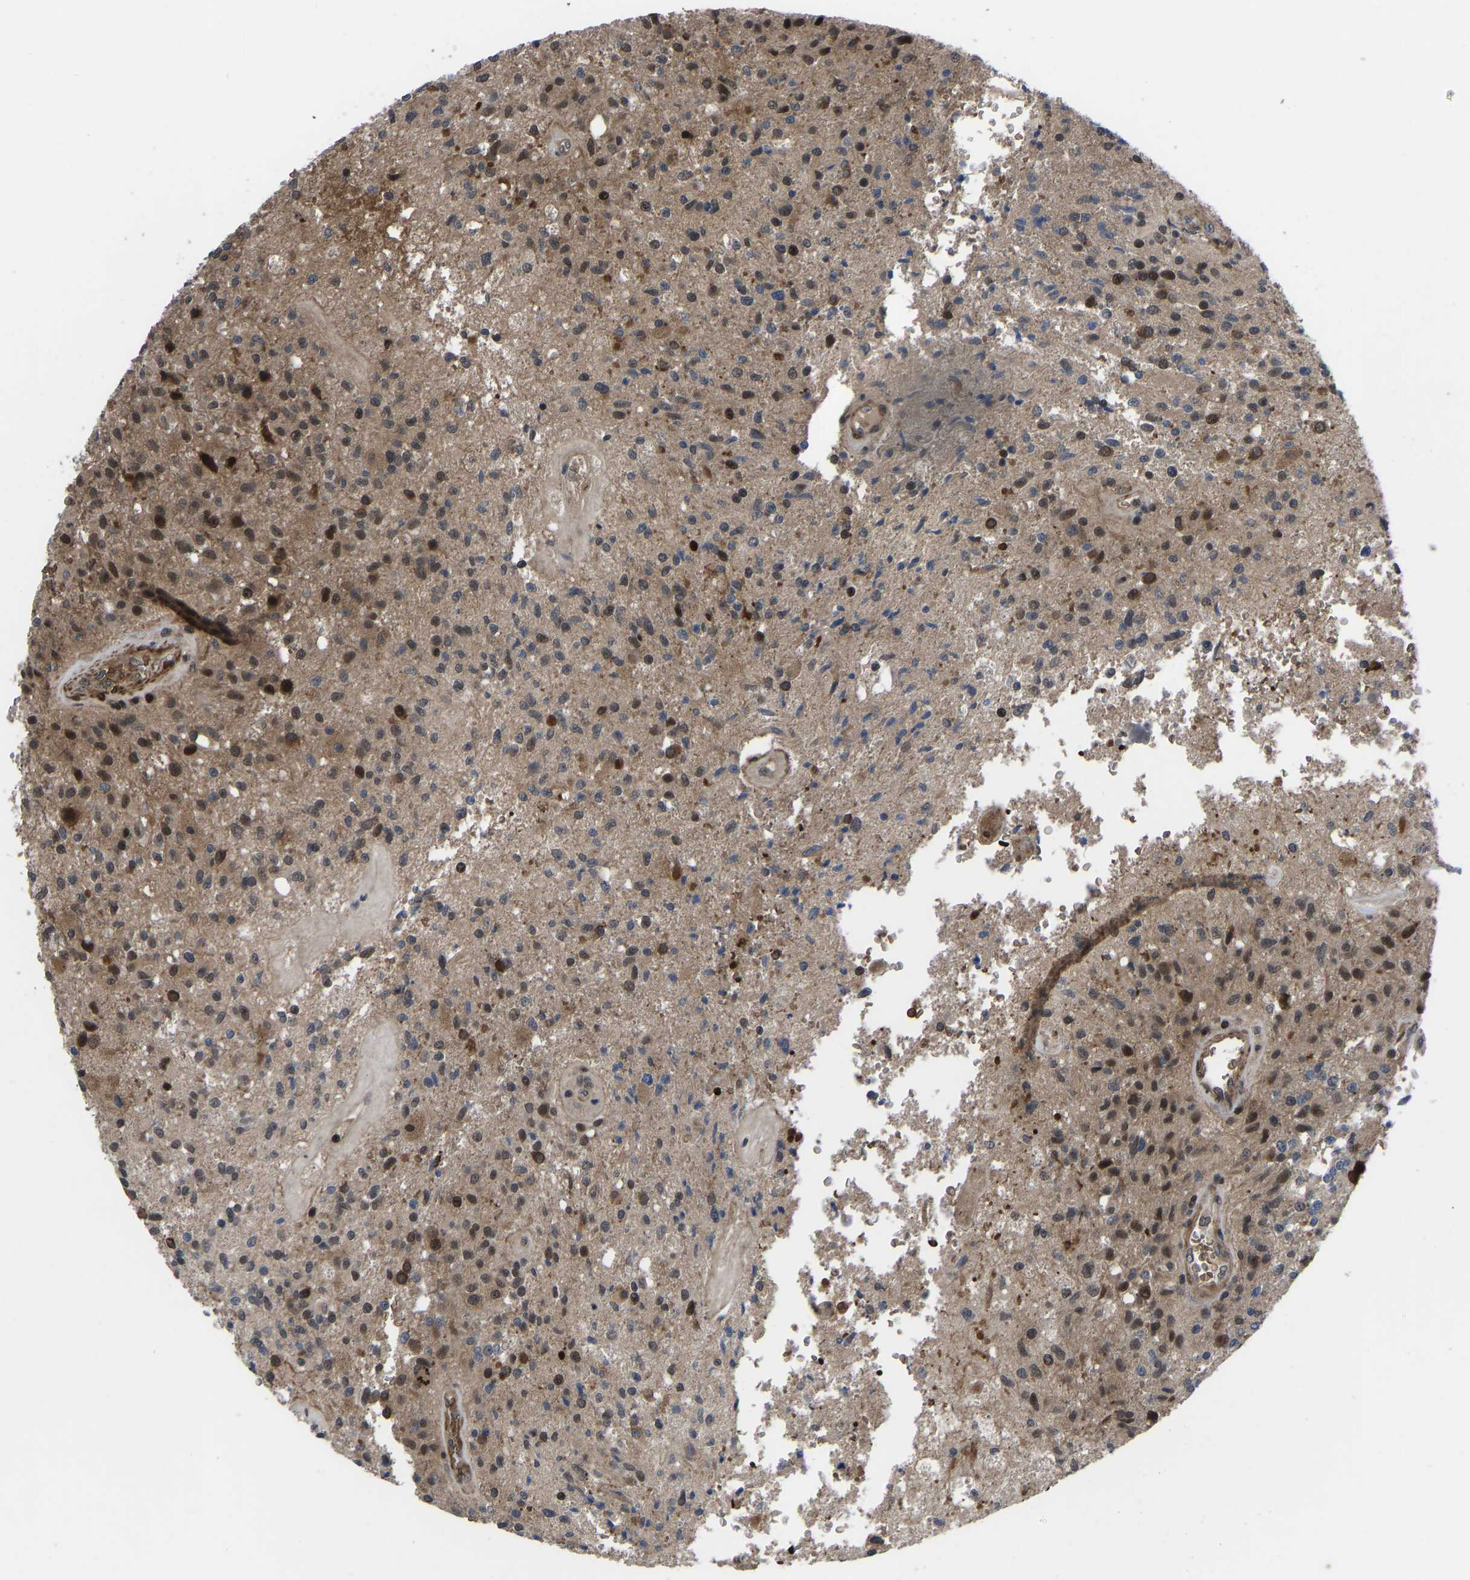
{"staining": {"intensity": "strong", "quantity": "25%-75%", "location": "cytoplasmic/membranous,nuclear"}, "tissue": "glioma", "cell_type": "Tumor cells", "image_type": "cancer", "snomed": [{"axis": "morphology", "description": "Normal tissue, NOS"}, {"axis": "morphology", "description": "Glioma, malignant, High grade"}, {"axis": "topography", "description": "Cerebral cortex"}], "caption": "Protein positivity by IHC displays strong cytoplasmic/membranous and nuclear expression in about 25%-75% of tumor cells in high-grade glioma (malignant). The staining was performed using DAB to visualize the protein expression in brown, while the nuclei were stained in blue with hematoxylin (Magnification: 20x).", "gene": "CYP7B1", "patient": {"sex": "male", "age": 77}}